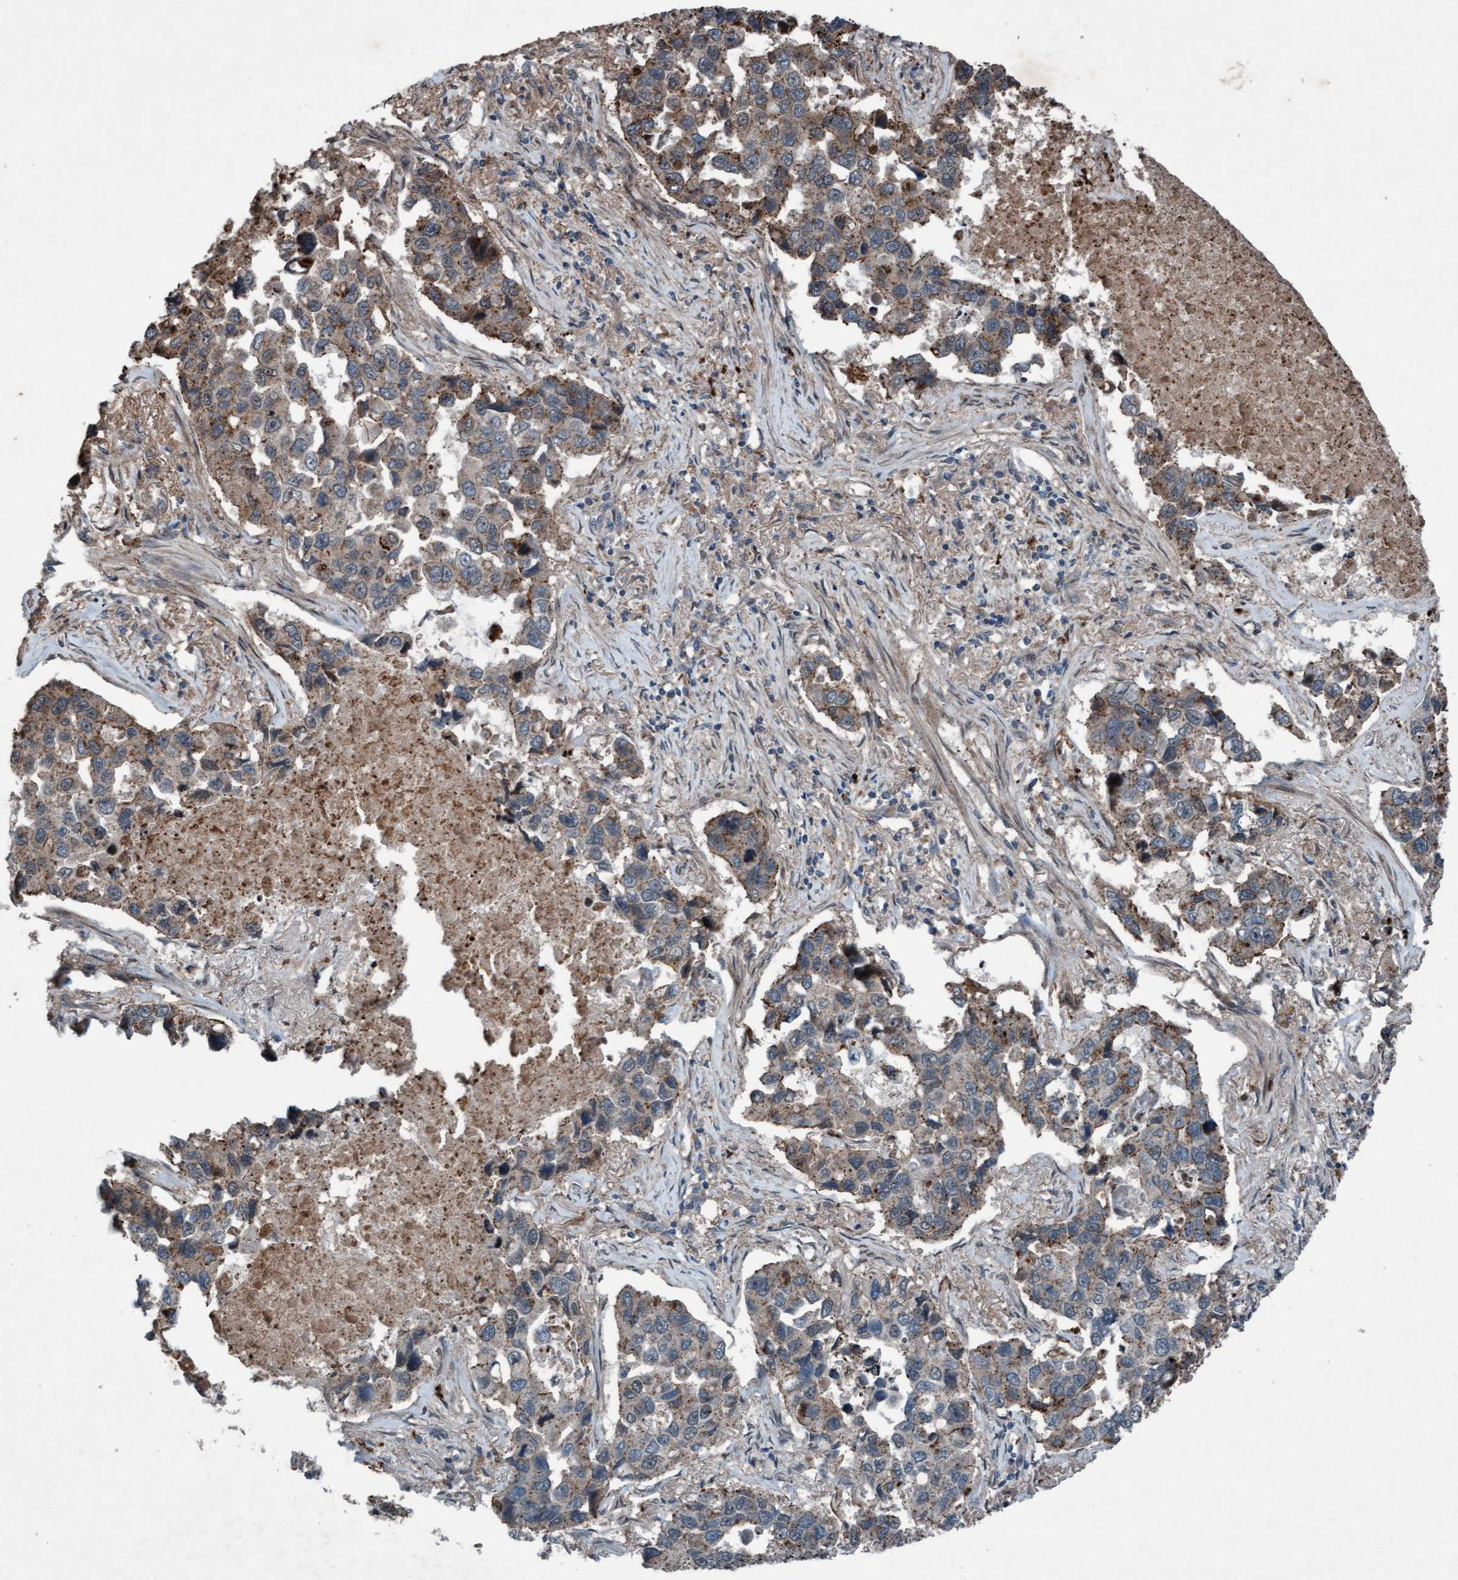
{"staining": {"intensity": "moderate", "quantity": "25%-75%", "location": "cytoplasmic/membranous"}, "tissue": "lung cancer", "cell_type": "Tumor cells", "image_type": "cancer", "snomed": [{"axis": "morphology", "description": "Adenocarcinoma, NOS"}, {"axis": "topography", "description": "Lung"}], "caption": "Immunohistochemistry (IHC) histopathology image of neoplastic tissue: adenocarcinoma (lung) stained using immunohistochemistry (IHC) reveals medium levels of moderate protein expression localized specifically in the cytoplasmic/membranous of tumor cells, appearing as a cytoplasmic/membranous brown color.", "gene": "PLXNB2", "patient": {"sex": "male", "age": 64}}